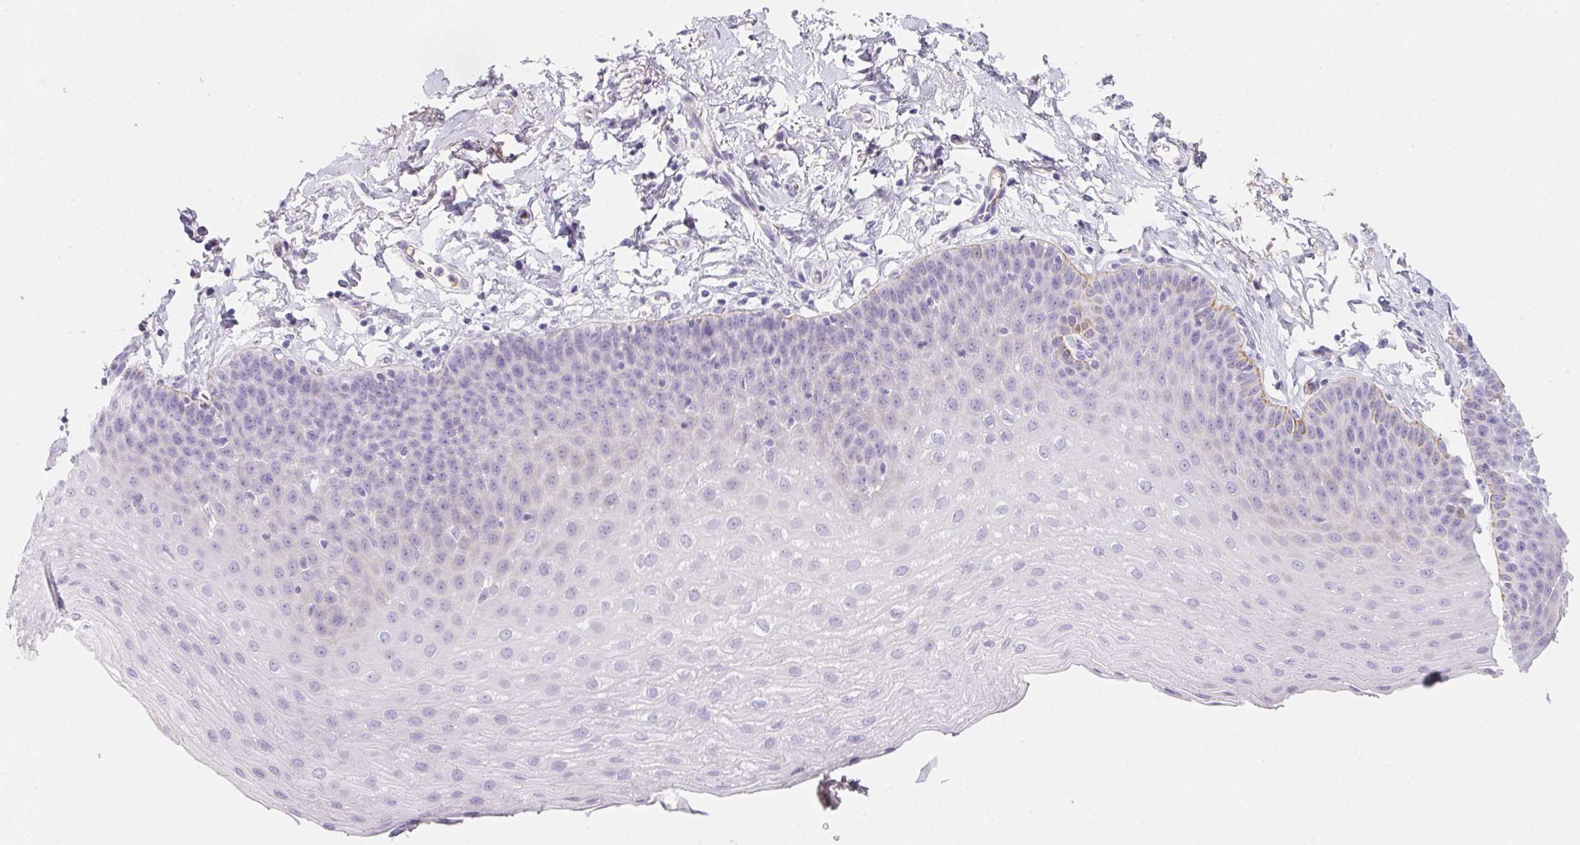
{"staining": {"intensity": "negative", "quantity": "none", "location": "none"}, "tissue": "esophagus", "cell_type": "Squamous epithelial cells", "image_type": "normal", "snomed": [{"axis": "morphology", "description": "Normal tissue, NOS"}, {"axis": "topography", "description": "Esophagus"}], "caption": "Immunohistochemistry image of normal esophagus: esophagus stained with DAB (3,3'-diaminobenzidine) demonstrates no significant protein staining in squamous epithelial cells. (Immunohistochemistry, brightfield microscopy, high magnification).", "gene": "ITIH2", "patient": {"sex": "female", "age": 81}}